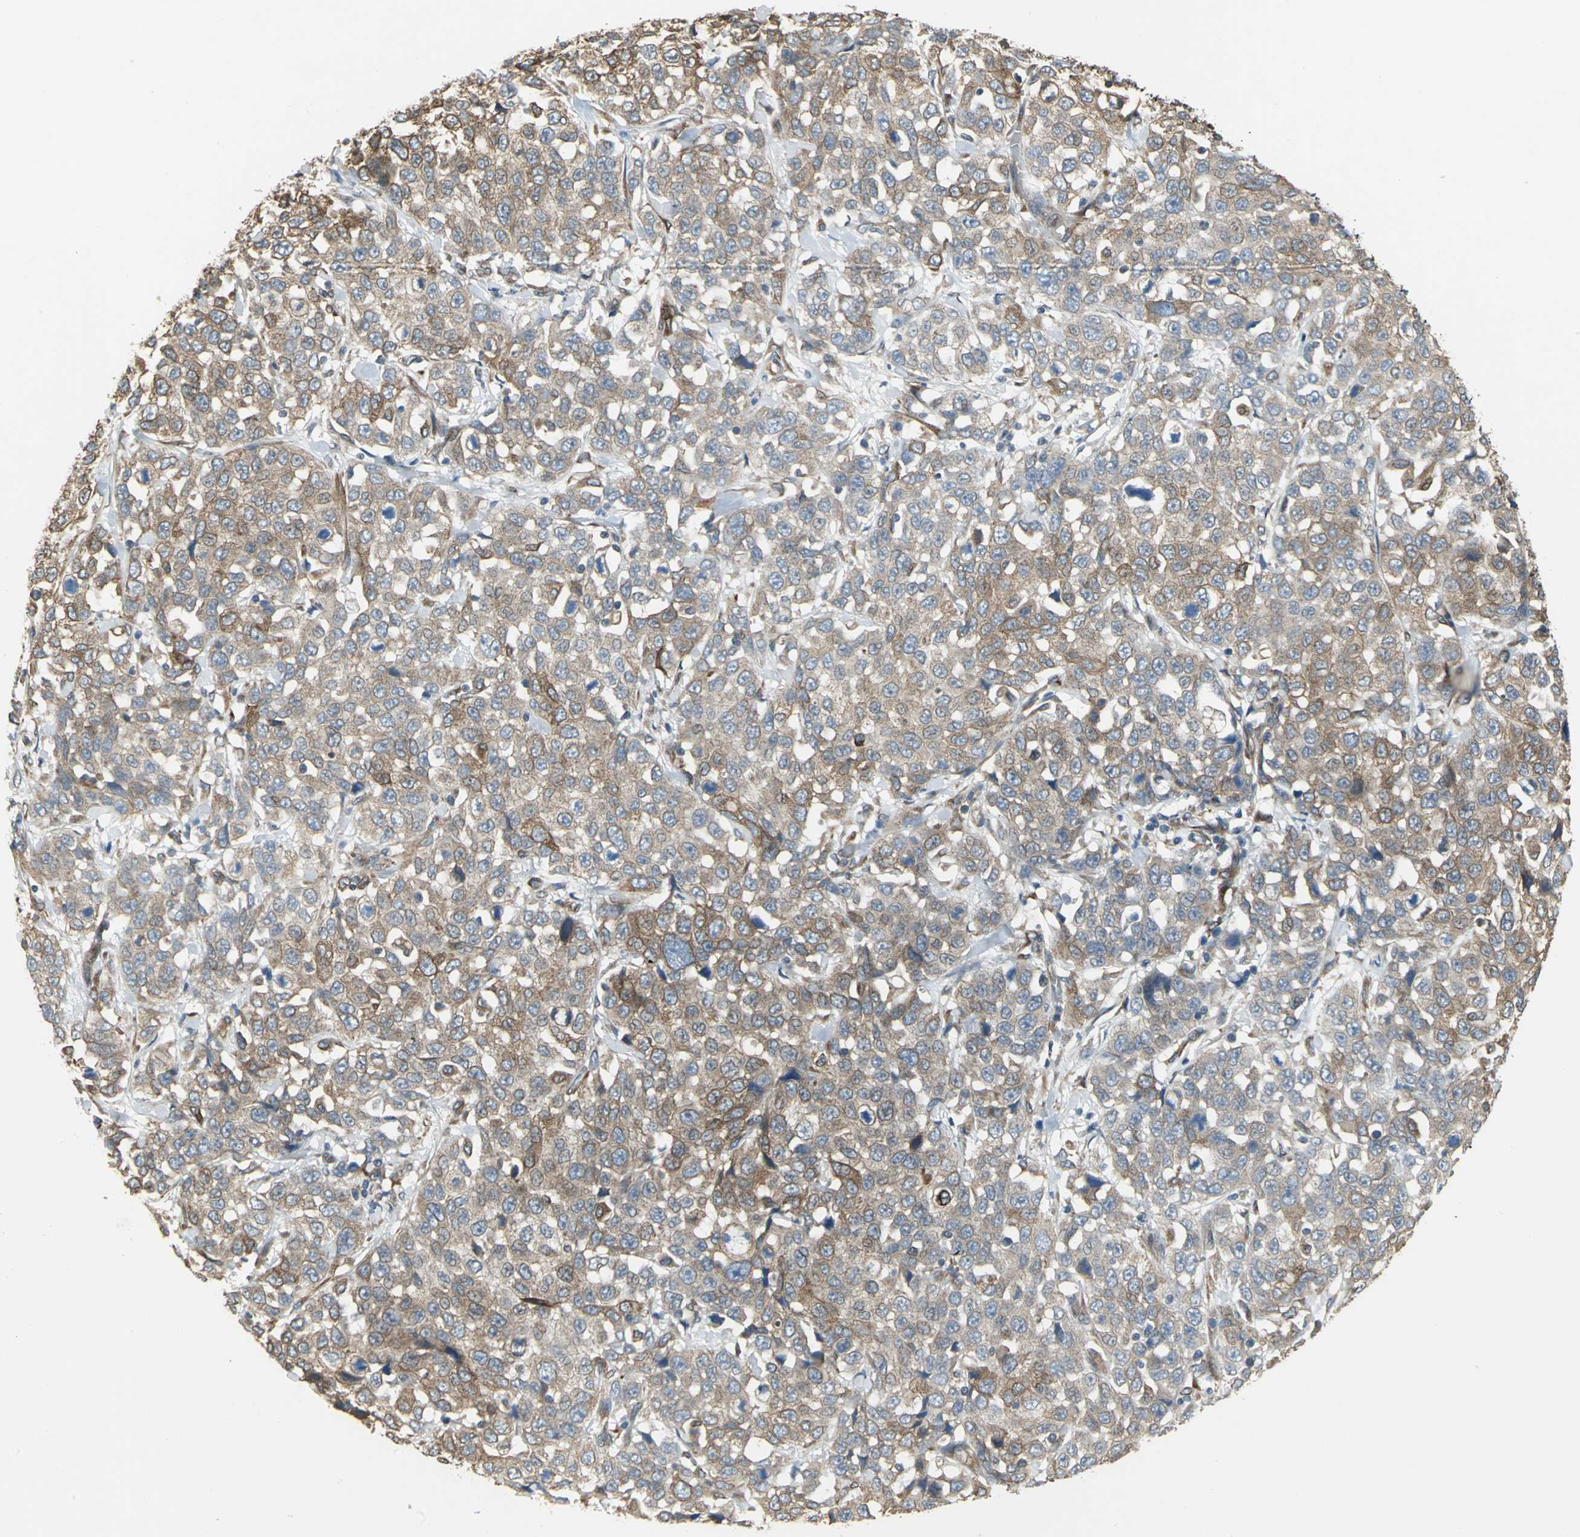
{"staining": {"intensity": "moderate", "quantity": ">75%", "location": "cytoplasmic/membranous"}, "tissue": "stomach cancer", "cell_type": "Tumor cells", "image_type": "cancer", "snomed": [{"axis": "morphology", "description": "Normal tissue, NOS"}, {"axis": "morphology", "description": "Adenocarcinoma, NOS"}, {"axis": "topography", "description": "Stomach"}], "caption": "Immunohistochemical staining of stomach cancer (adenocarcinoma) shows medium levels of moderate cytoplasmic/membranous positivity in about >75% of tumor cells.", "gene": "SYVN1", "patient": {"sex": "male", "age": 48}}